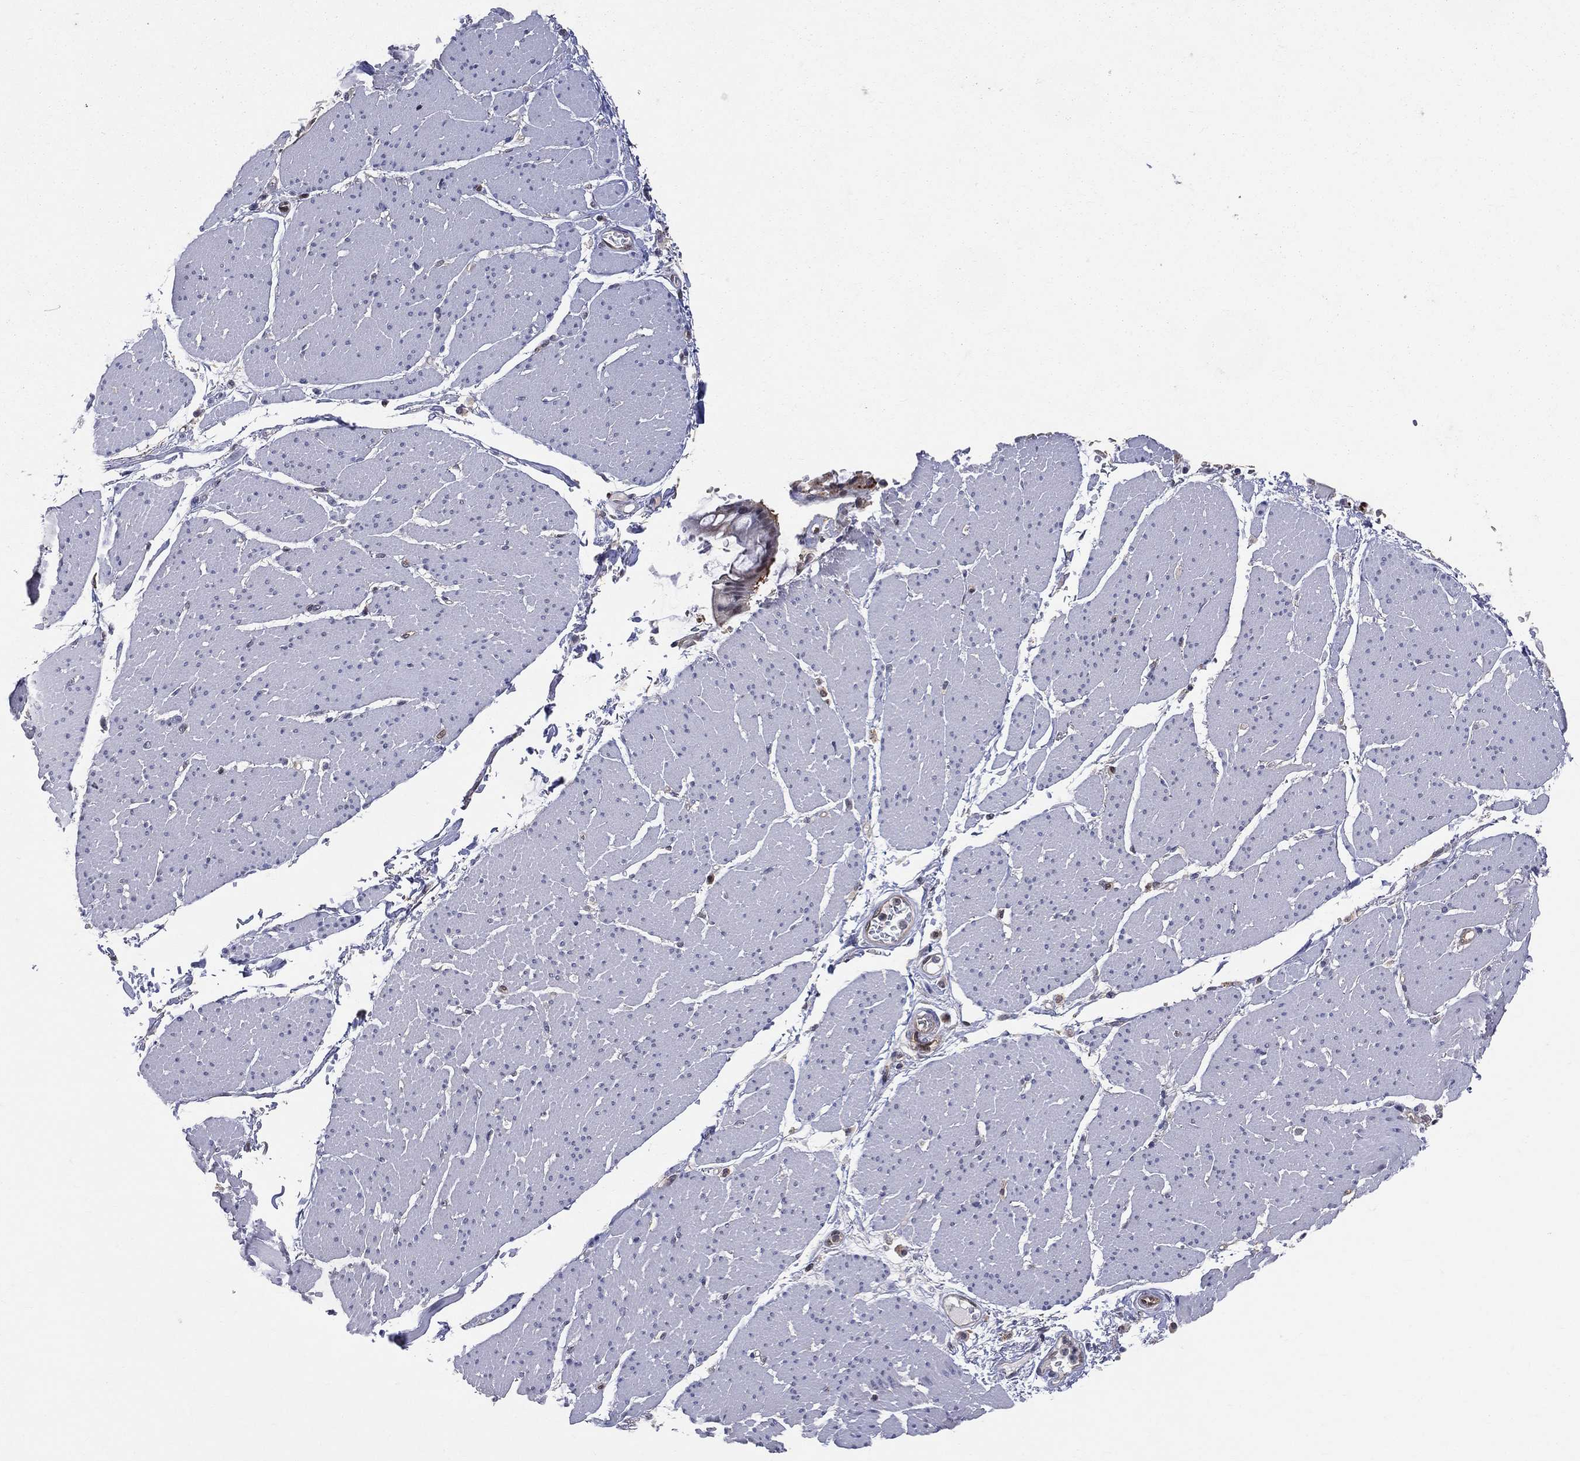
{"staining": {"intensity": "negative", "quantity": "none", "location": "none"}, "tissue": "smooth muscle", "cell_type": "Smooth muscle cells", "image_type": "normal", "snomed": [{"axis": "morphology", "description": "Normal tissue, NOS"}, {"axis": "topography", "description": "Smooth muscle"}, {"axis": "topography", "description": "Anal"}], "caption": "The photomicrograph displays no staining of smooth muscle cells in benign smooth muscle. (DAB (3,3'-diaminobenzidine) immunohistochemistry, high magnification).", "gene": "GMPR2", "patient": {"sex": "male", "age": 83}}